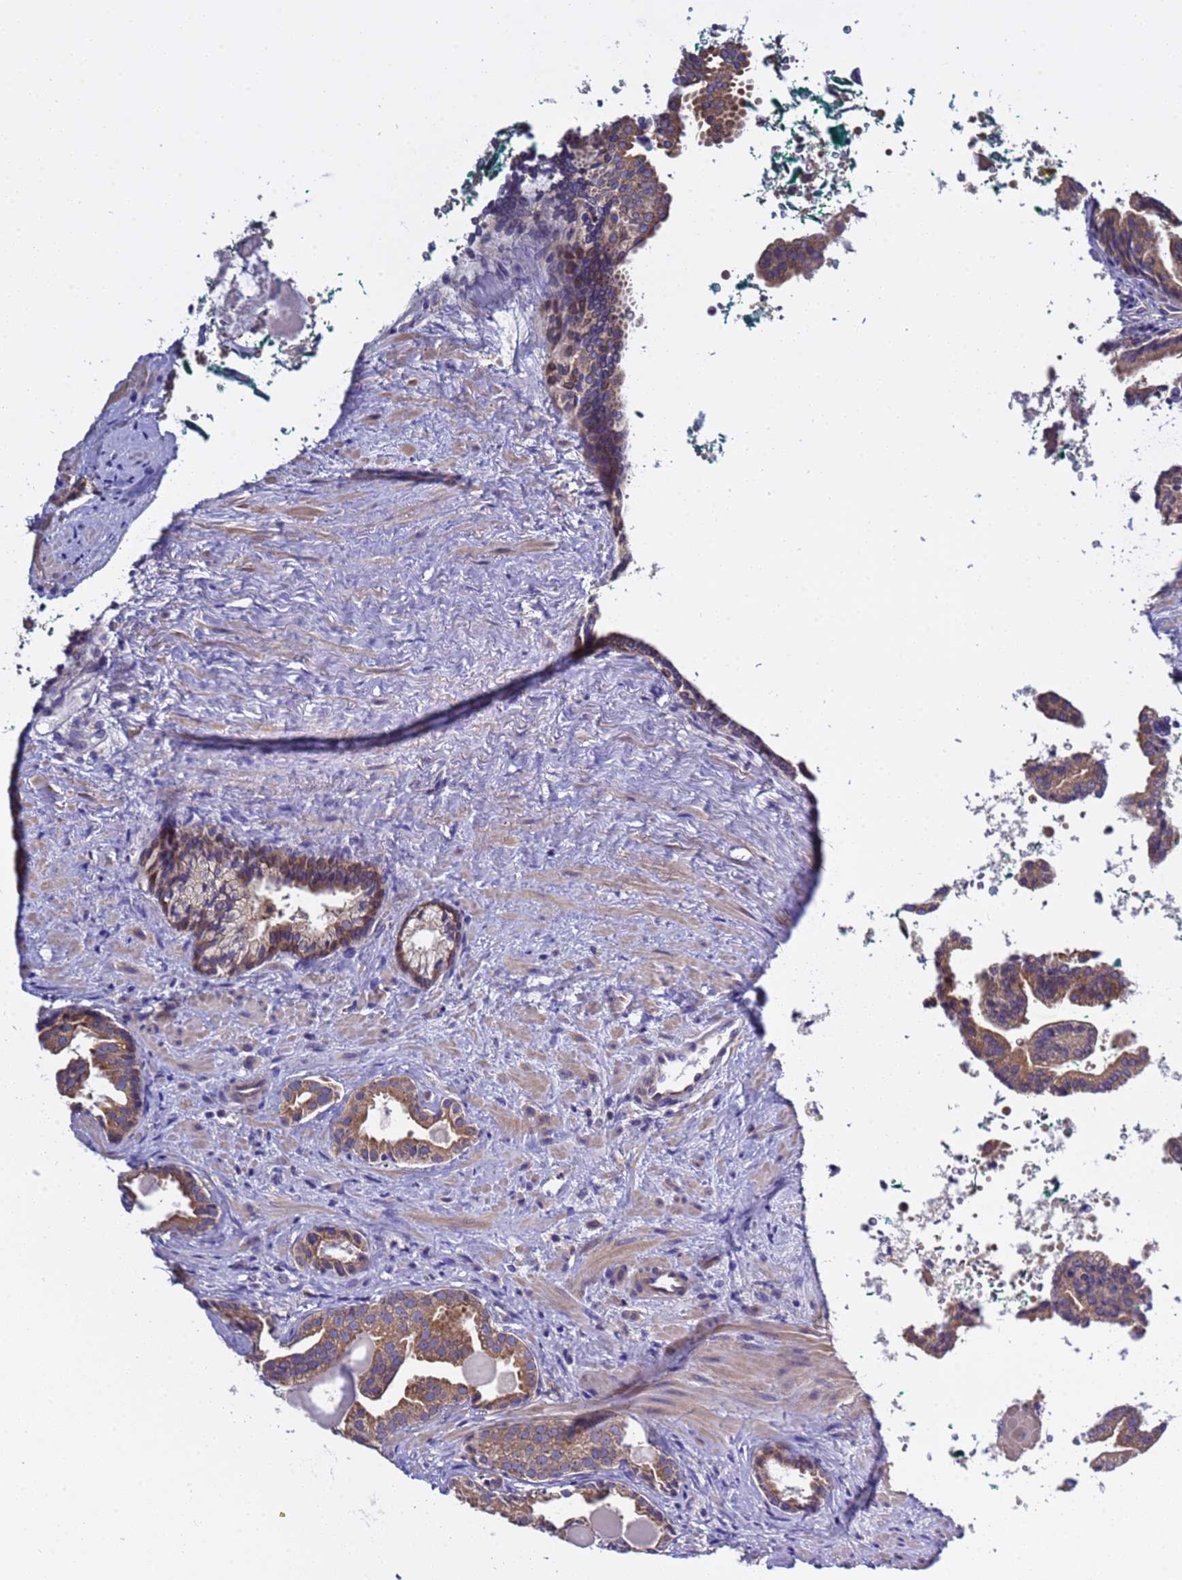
{"staining": {"intensity": "moderate", "quantity": ">75%", "location": "cytoplasmic/membranous"}, "tissue": "prostate cancer", "cell_type": "Tumor cells", "image_type": "cancer", "snomed": [{"axis": "morphology", "description": "Adenocarcinoma, High grade"}, {"axis": "topography", "description": "Prostate"}], "caption": "Human prostate cancer (adenocarcinoma (high-grade)) stained with a protein marker reveals moderate staining in tumor cells.", "gene": "ELMOD2", "patient": {"sex": "male", "age": 60}}